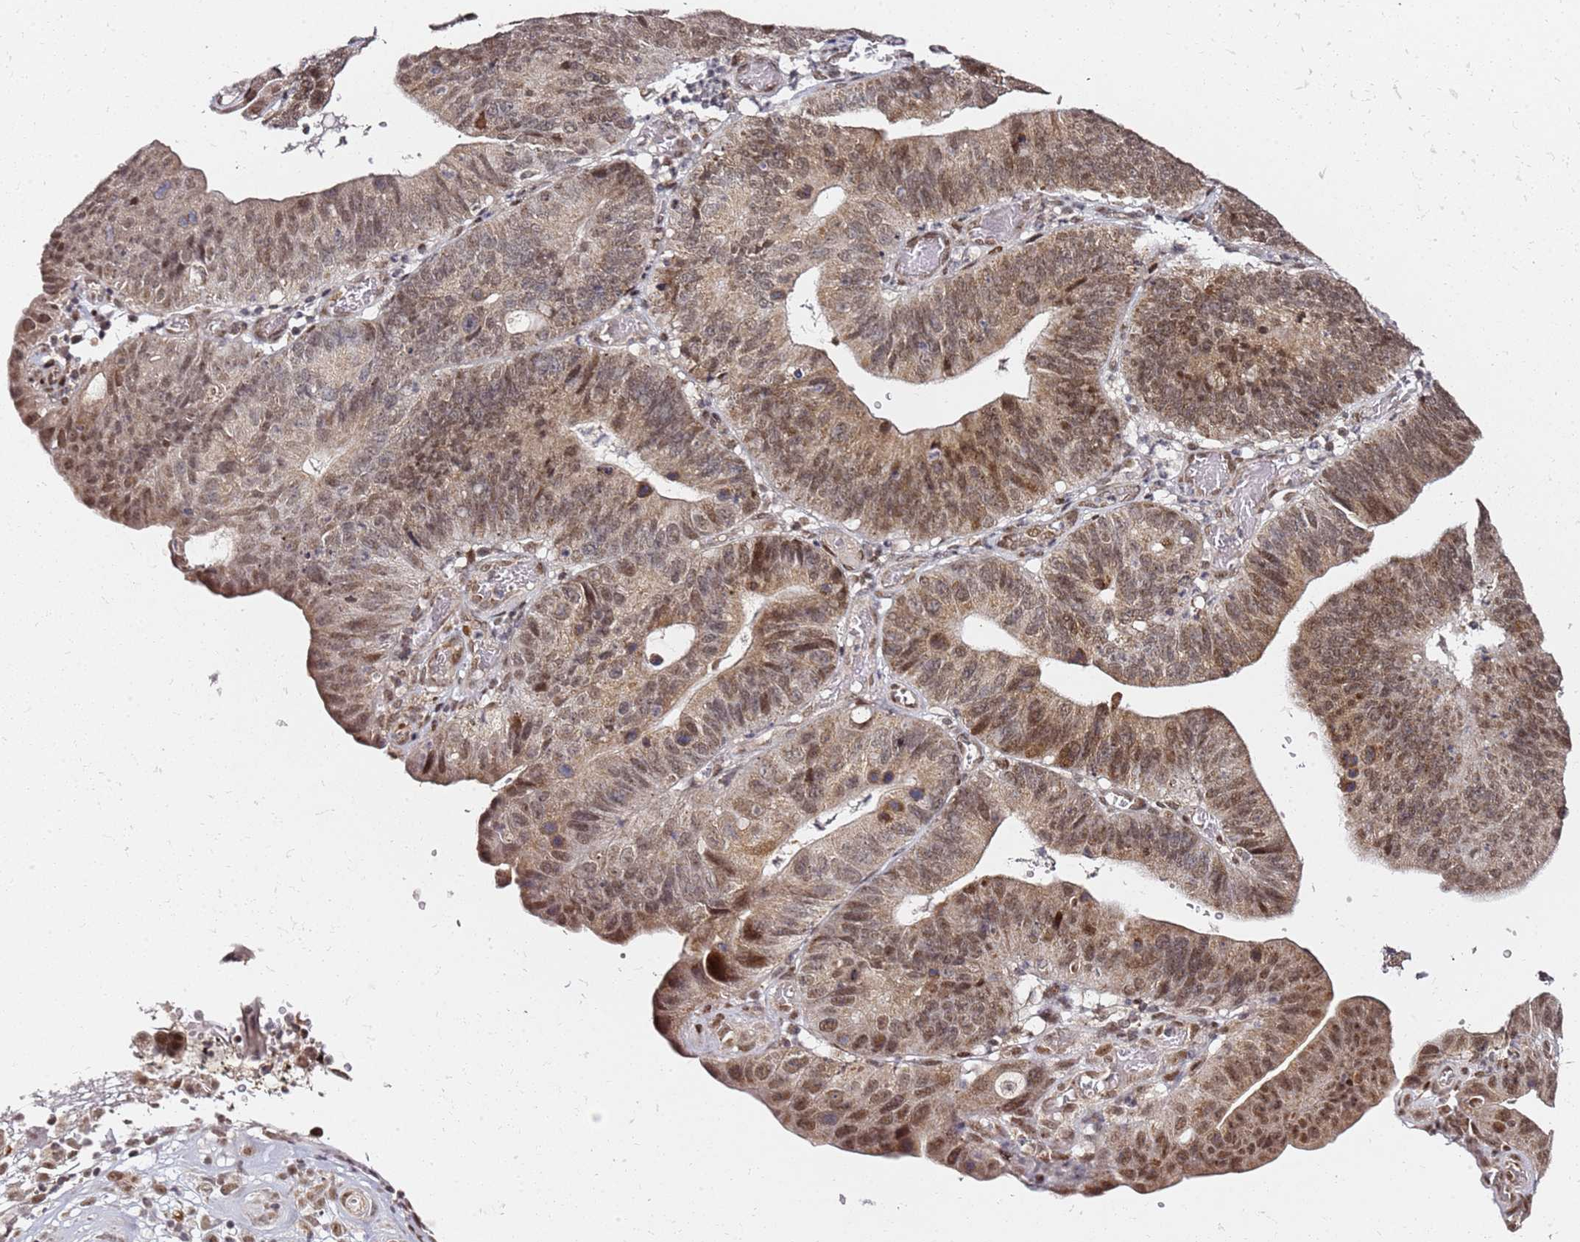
{"staining": {"intensity": "moderate", "quantity": ">75%", "location": "cytoplasmic/membranous,nuclear"}, "tissue": "stomach cancer", "cell_type": "Tumor cells", "image_type": "cancer", "snomed": [{"axis": "morphology", "description": "Adenocarcinoma, NOS"}, {"axis": "topography", "description": "Stomach"}], "caption": "A histopathology image showing moderate cytoplasmic/membranous and nuclear expression in about >75% of tumor cells in stomach cancer, as visualized by brown immunohistochemical staining.", "gene": "TP53AIP1", "patient": {"sex": "male", "age": 59}}